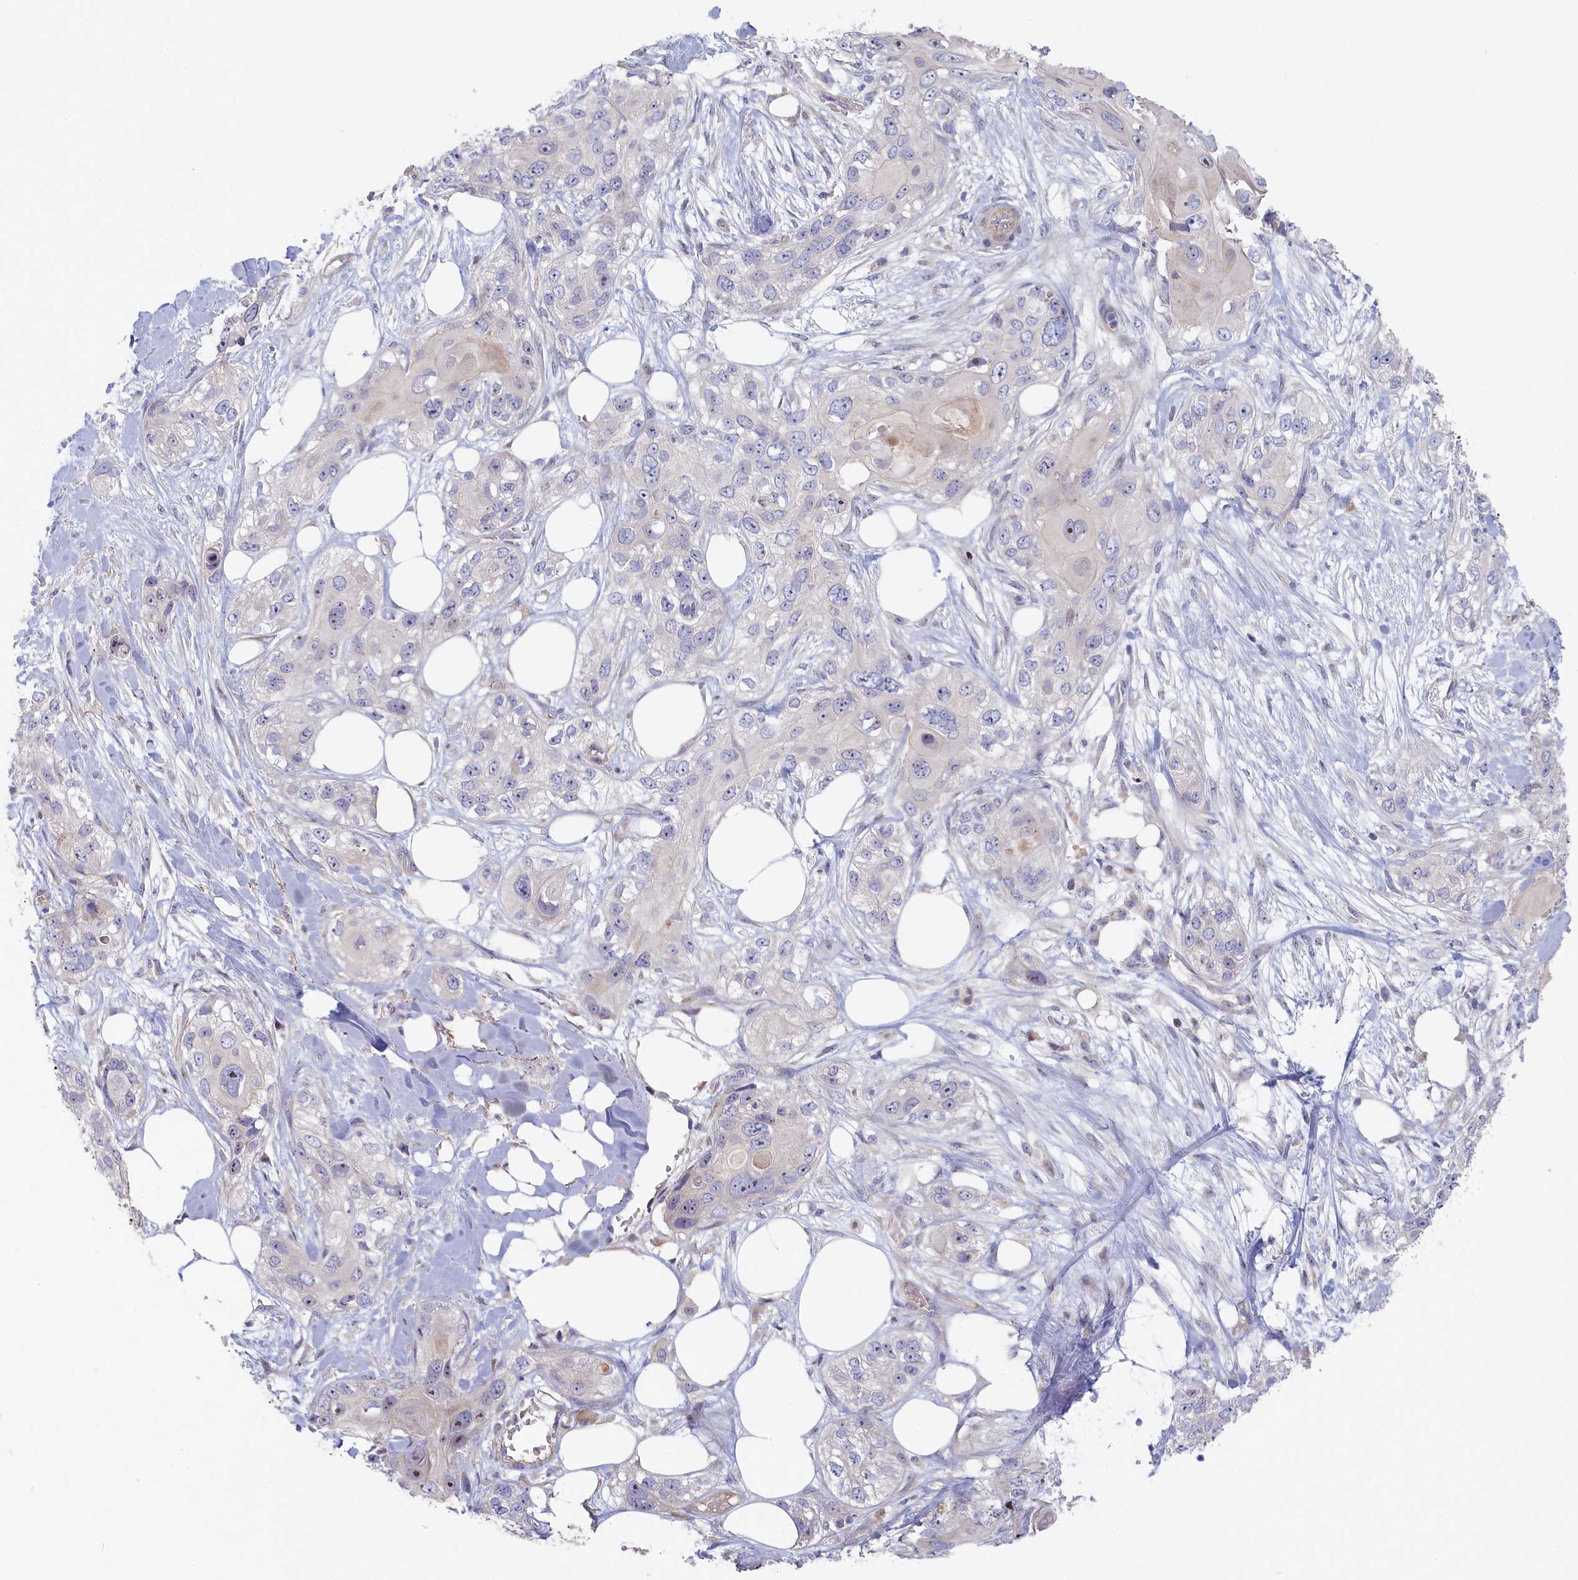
{"staining": {"intensity": "negative", "quantity": "none", "location": "none"}, "tissue": "skin cancer", "cell_type": "Tumor cells", "image_type": "cancer", "snomed": [{"axis": "morphology", "description": "Normal tissue, NOS"}, {"axis": "morphology", "description": "Squamous cell carcinoma, NOS"}, {"axis": "topography", "description": "Skin"}], "caption": "A histopathology image of human skin squamous cell carcinoma is negative for staining in tumor cells.", "gene": "INTS4", "patient": {"sex": "male", "age": 72}}